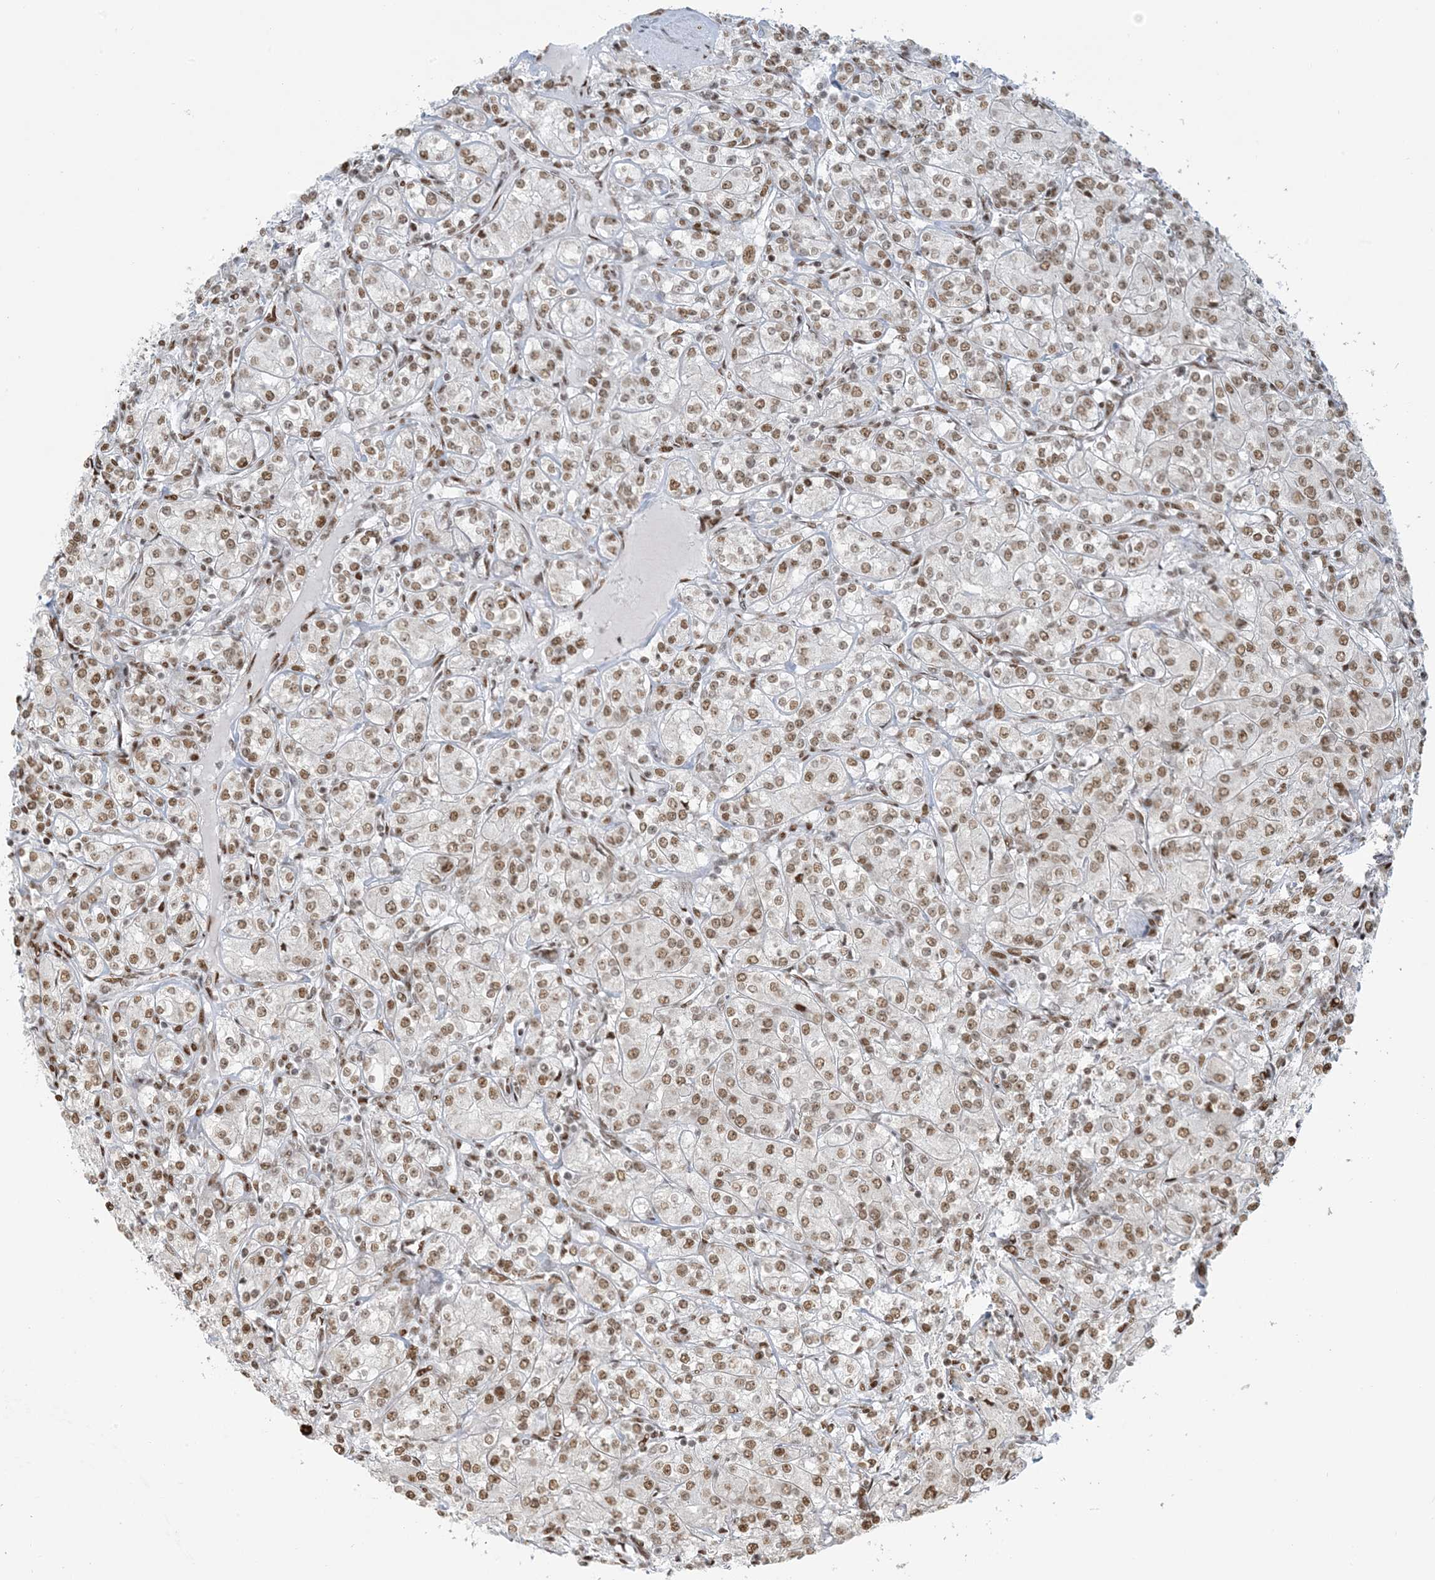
{"staining": {"intensity": "moderate", "quantity": ">75%", "location": "nuclear"}, "tissue": "renal cancer", "cell_type": "Tumor cells", "image_type": "cancer", "snomed": [{"axis": "morphology", "description": "Adenocarcinoma, NOS"}, {"axis": "topography", "description": "Kidney"}], "caption": "This is a histology image of immunohistochemistry staining of renal adenocarcinoma, which shows moderate positivity in the nuclear of tumor cells.", "gene": "STAG1", "patient": {"sex": "male", "age": 77}}